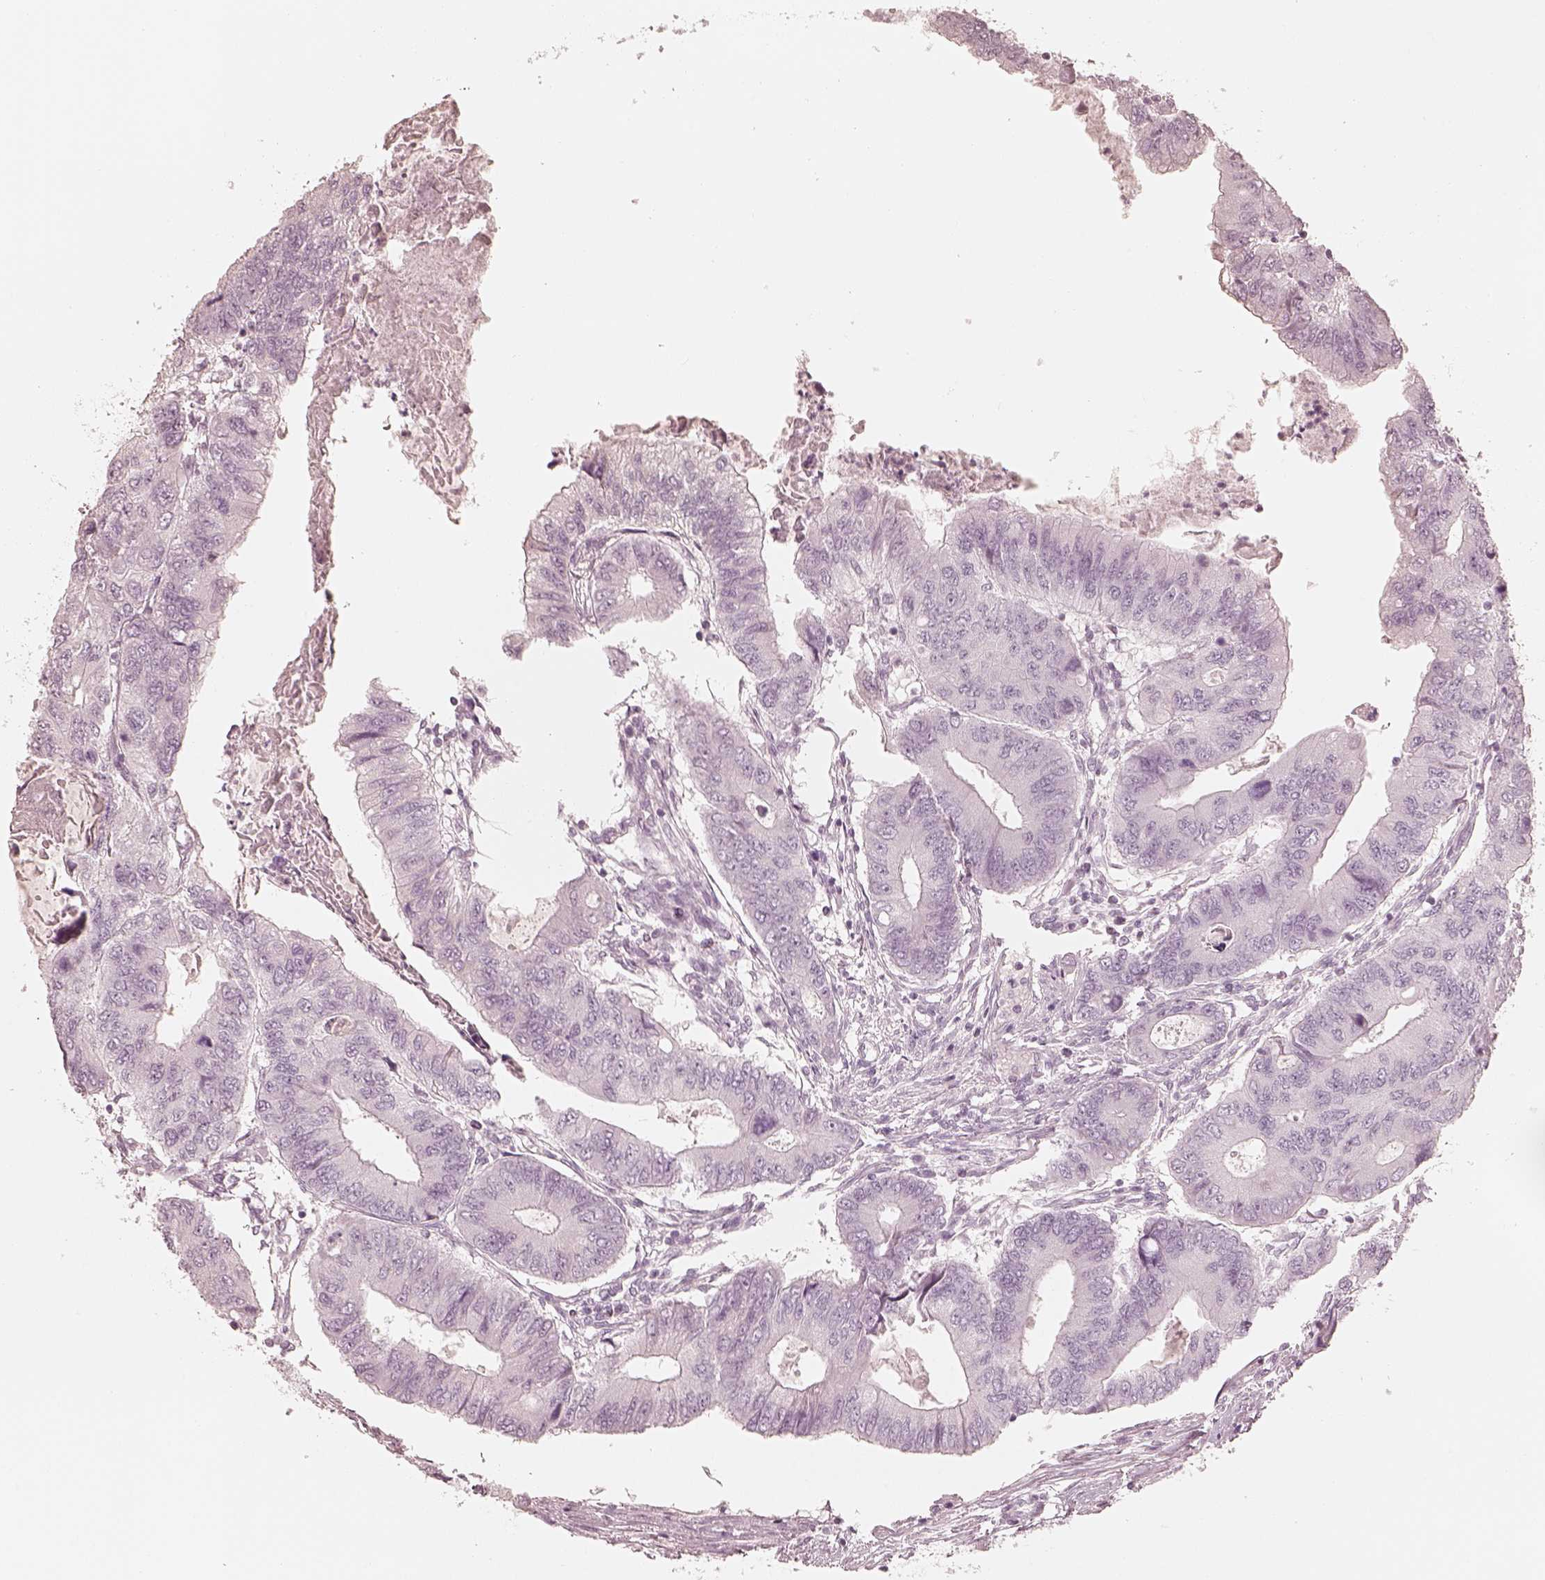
{"staining": {"intensity": "negative", "quantity": "none", "location": "none"}, "tissue": "colorectal cancer", "cell_type": "Tumor cells", "image_type": "cancer", "snomed": [{"axis": "morphology", "description": "Adenocarcinoma, NOS"}, {"axis": "topography", "description": "Colon"}], "caption": "Immunohistochemistry of human colorectal adenocarcinoma demonstrates no expression in tumor cells.", "gene": "KRT82", "patient": {"sex": "male", "age": 53}}